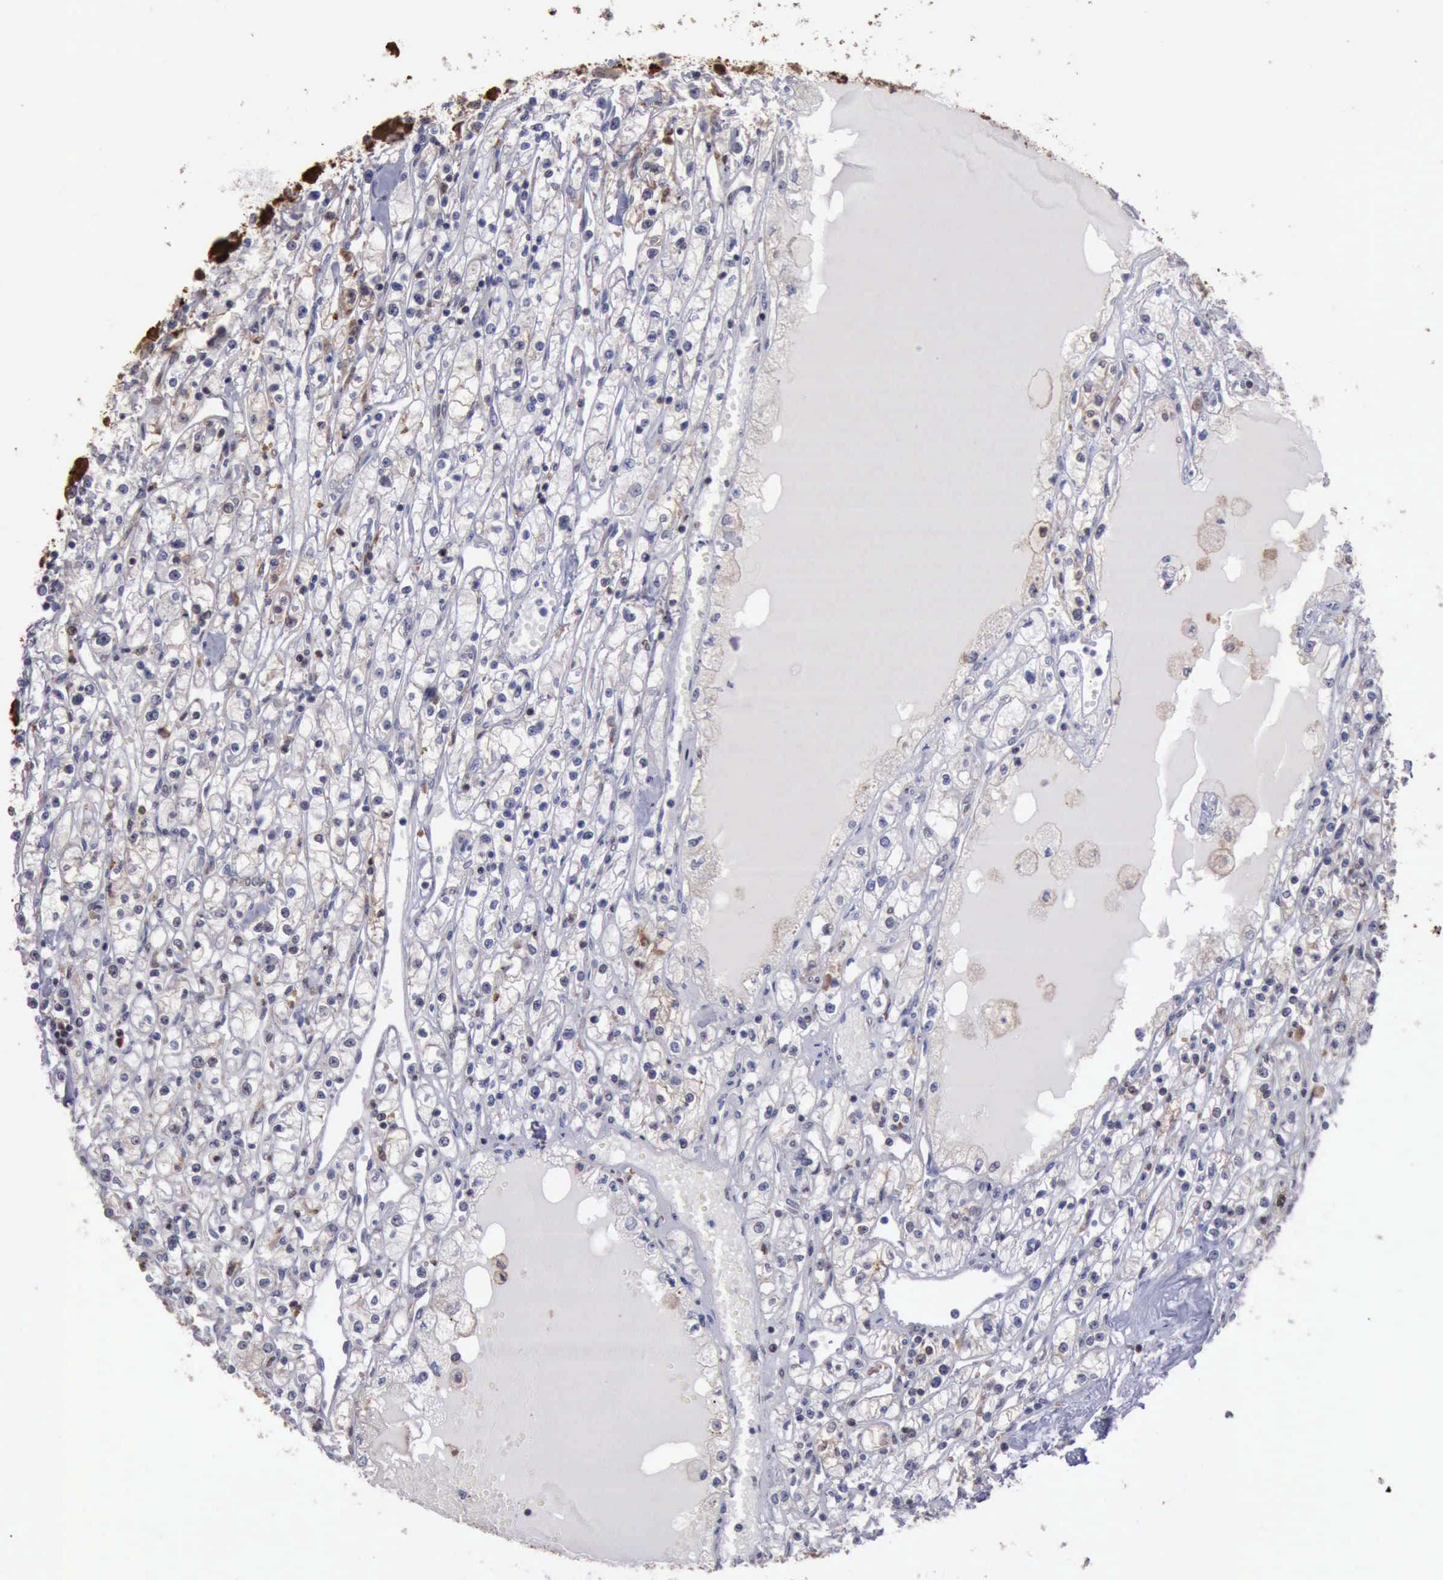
{"staining": {"intensity": "negative", "quantity": "none", "location": "none"}, "tissue": "renal cancer", "cell_type": "Tumor cells", "image_type": "cancer", "snomed": [{"axis": "morphology", "description": "Adenocarcinoma, NOS"}, {"axis": "topography", "description": "Kidney"}], "caption": "Protein analysis of adenocarcinoma (renal) exhibits no significant positivity in tumor cells.", "gene": "STAT1", "patient": {"sex": "male", "age": 56}}